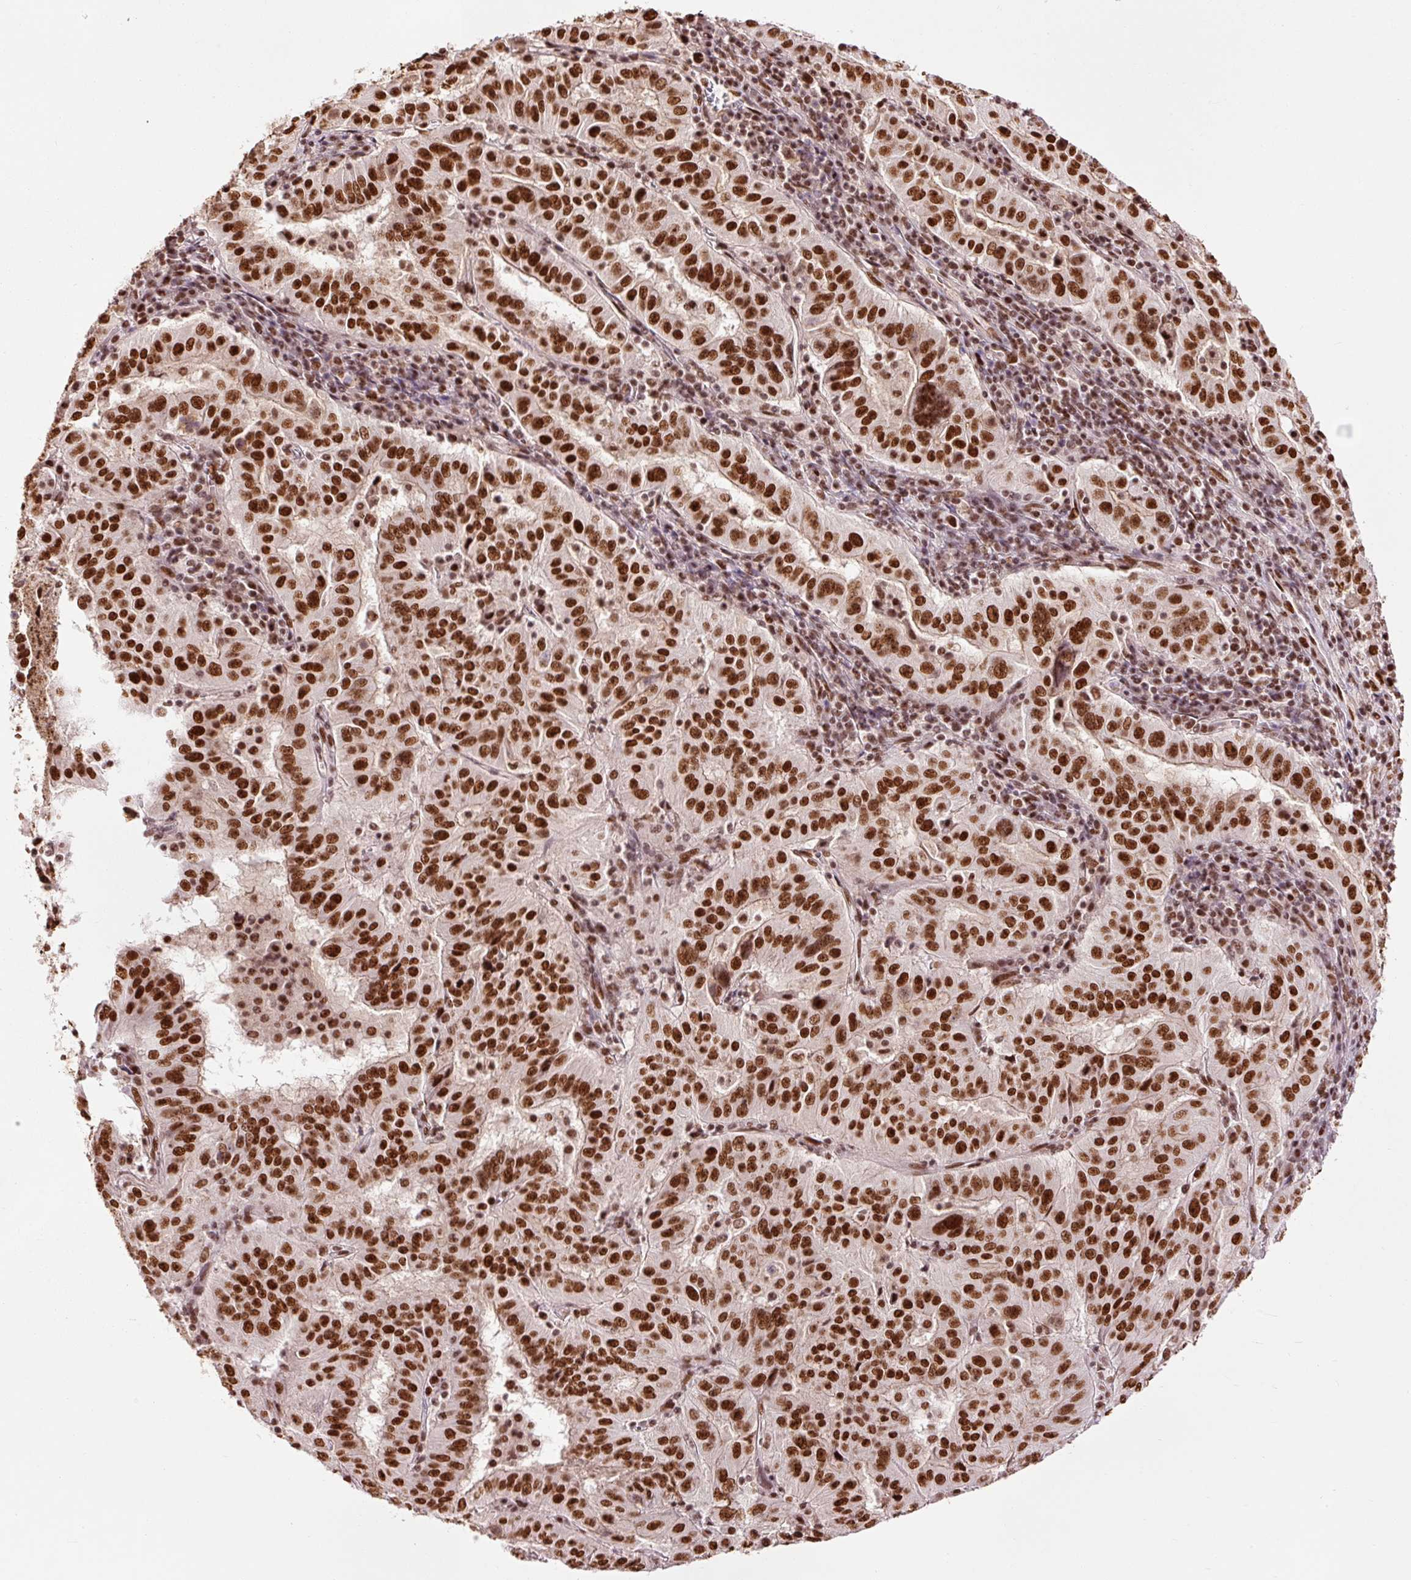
{"staining": {"intensity": "strong", "quantity": ">75%", "location": "nuclear"}, "tissue": "pancreatic cancer", "cell_type": "Tumor cells", "image_type": "cancer", "snomed": [{"axis": "morphology", "description": "Adenocarcinoma, NOS"}, {"axis": "topography", "description": "Pancreas"}], "caption": "Pancreatic cancer was stained to show a protein in brown. There is high levels of strong nuclear expression in approximately >75% of tumor cells.", "gene": "ZBTB44", "patient": {"sex": "male", "age": 63}}